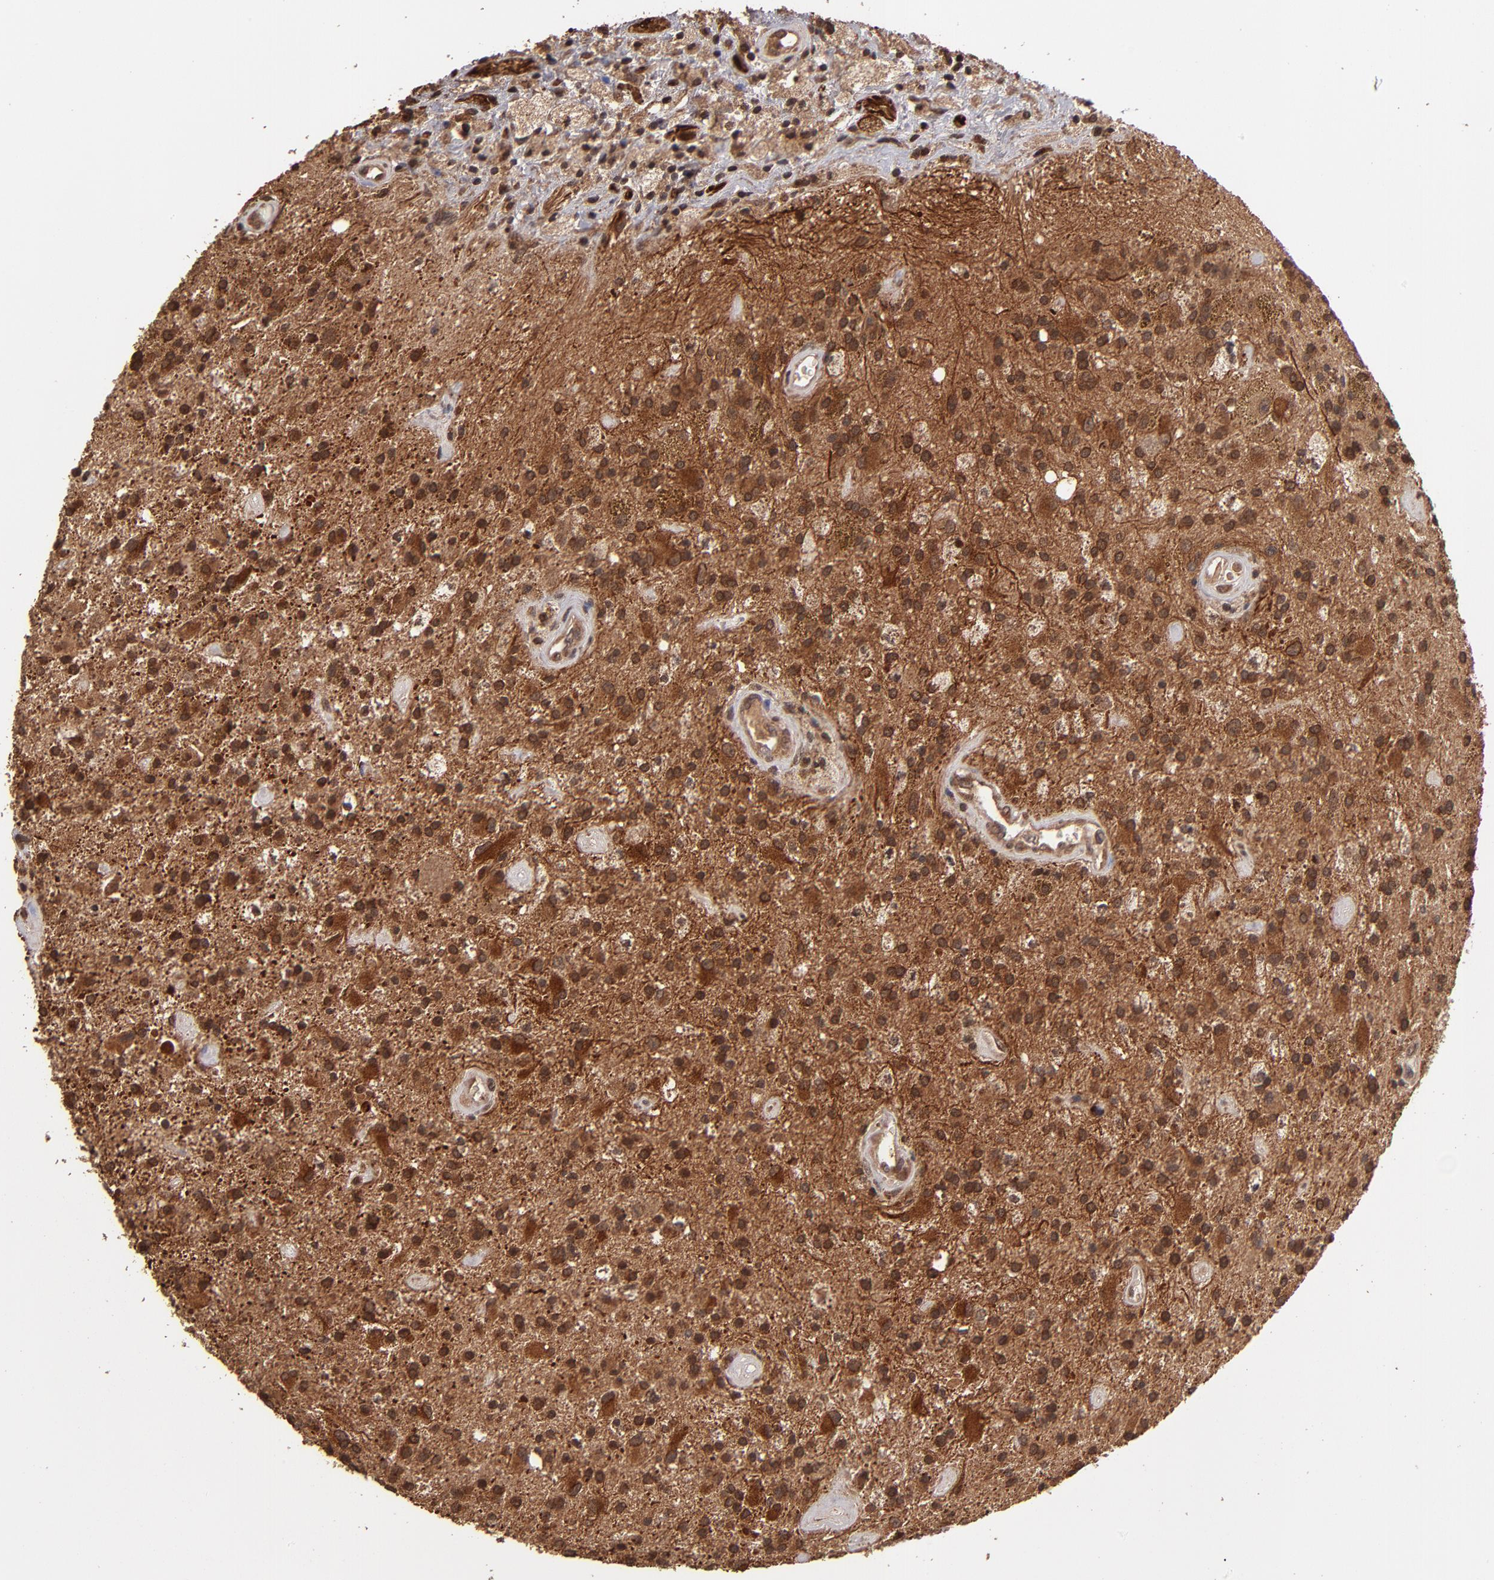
{"staining": {"intensity": "strong", "quantity": ">75%", "location": "cytoplasmic/membranous"}, "tissue": "glioma", "cell_type": "Tumor cells", "image_type": "cancer", "snomed": [{"axis": "morphology", "description": "Glioma, malignant, Low grade"}, {"axis": "topography", "description": "Brain"}], "caption": "This micrograph shows glioma stained with immunohistochemistry to label a protein in brown. The cytoplasmic/membranous of tumor cells show strong positivity for the protein. Nuclei are counter-stained blue.", "gene": "NFE2L2", "patient": {"sex": "male", "age": 58}}